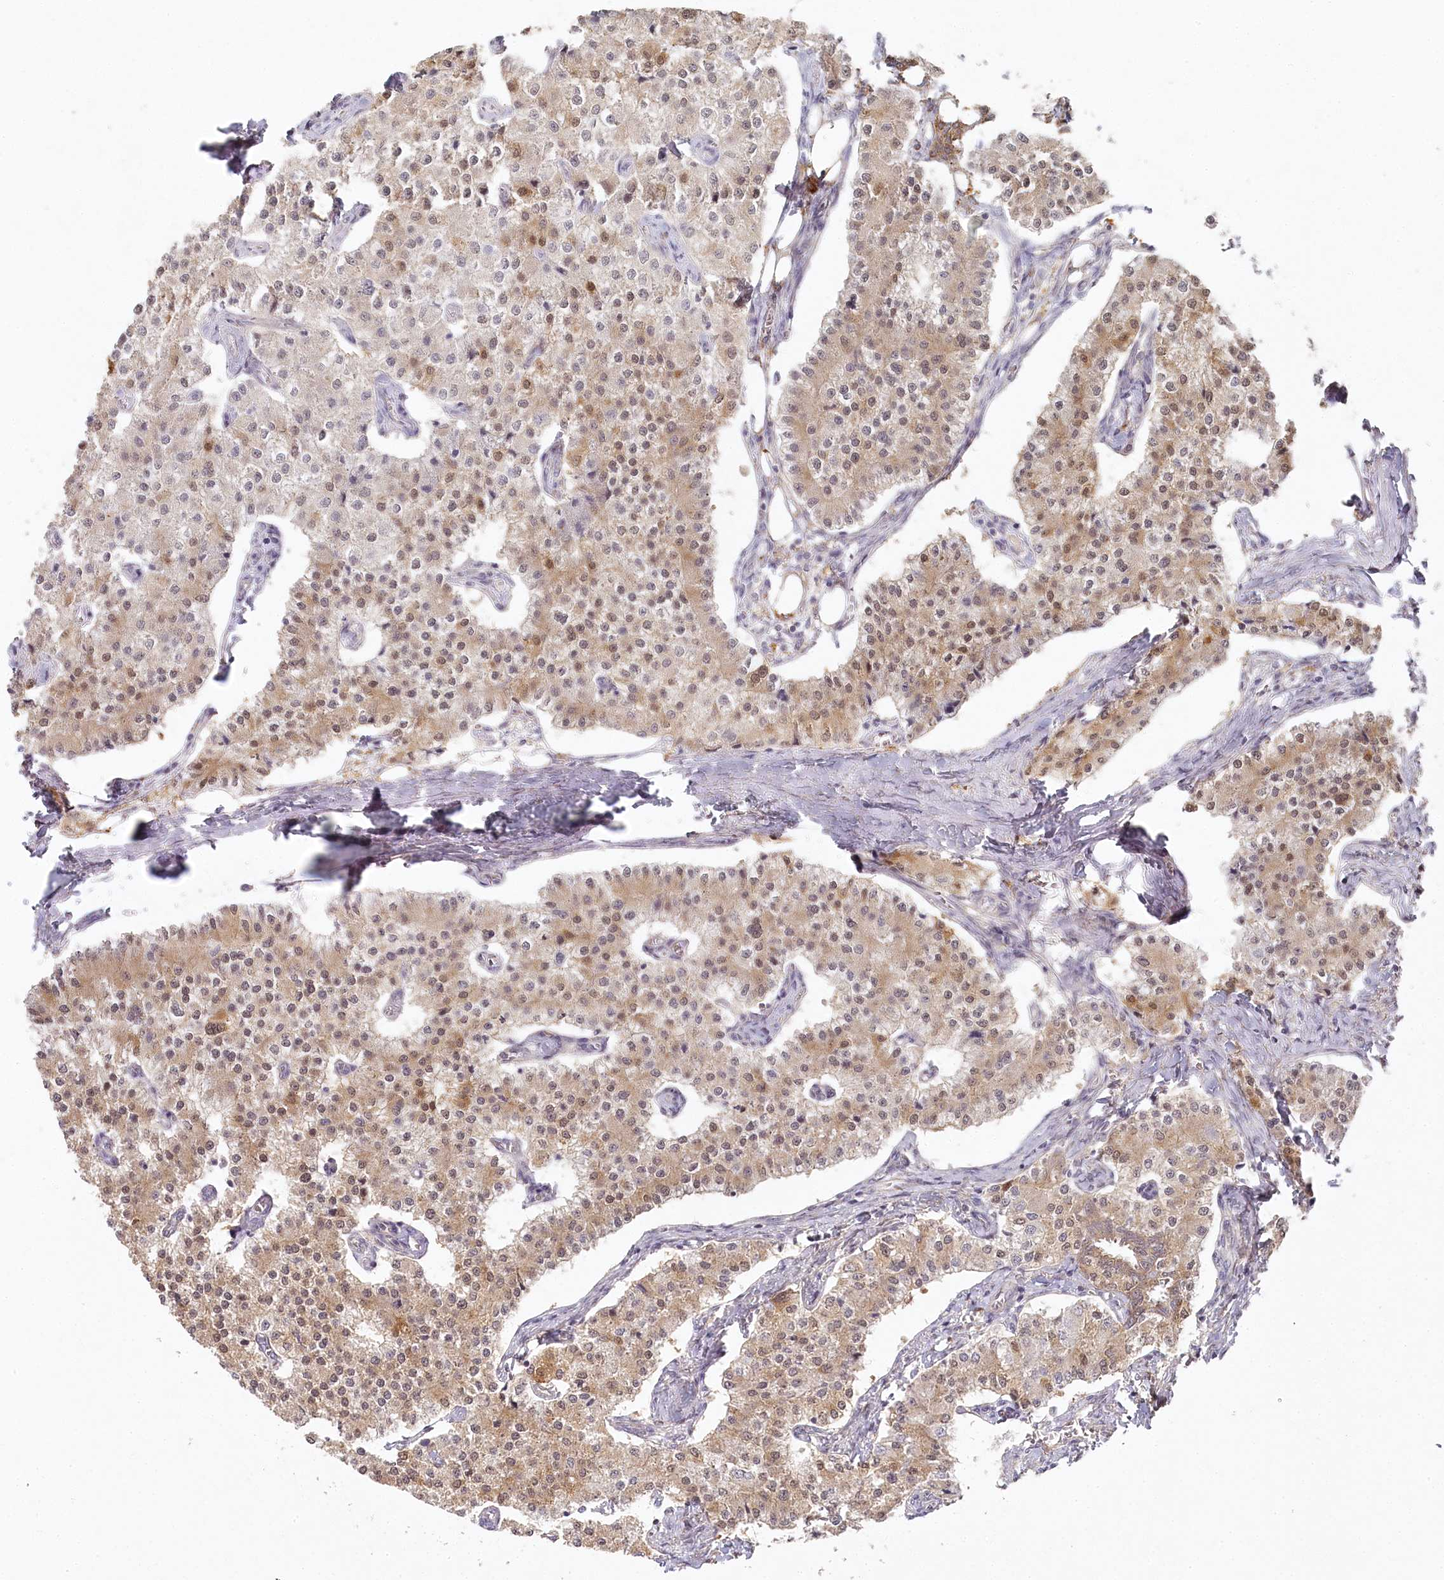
{"staining": {"intensity": "moderate", "quantity": "25%-75%", "location": "cytoplasmic/membranous"}, "tissue": "carcinoid", "cell_type": "Tumor cells", "image_type": "cancer", "snomed": [{"axis": "morphology", "description": "Carcinoid, malignant, NOS"}, {"axis": "topography", "description": "Colon"}], "caption": "IHC of human carcinoid (malignant) demonstrates medium levels of moderate cytoplasmic/membranous positivity in approximately 25%-75% of tumor cells.", "gene": "AAMDC", "patient": {"sex": "female", "age": 52}}